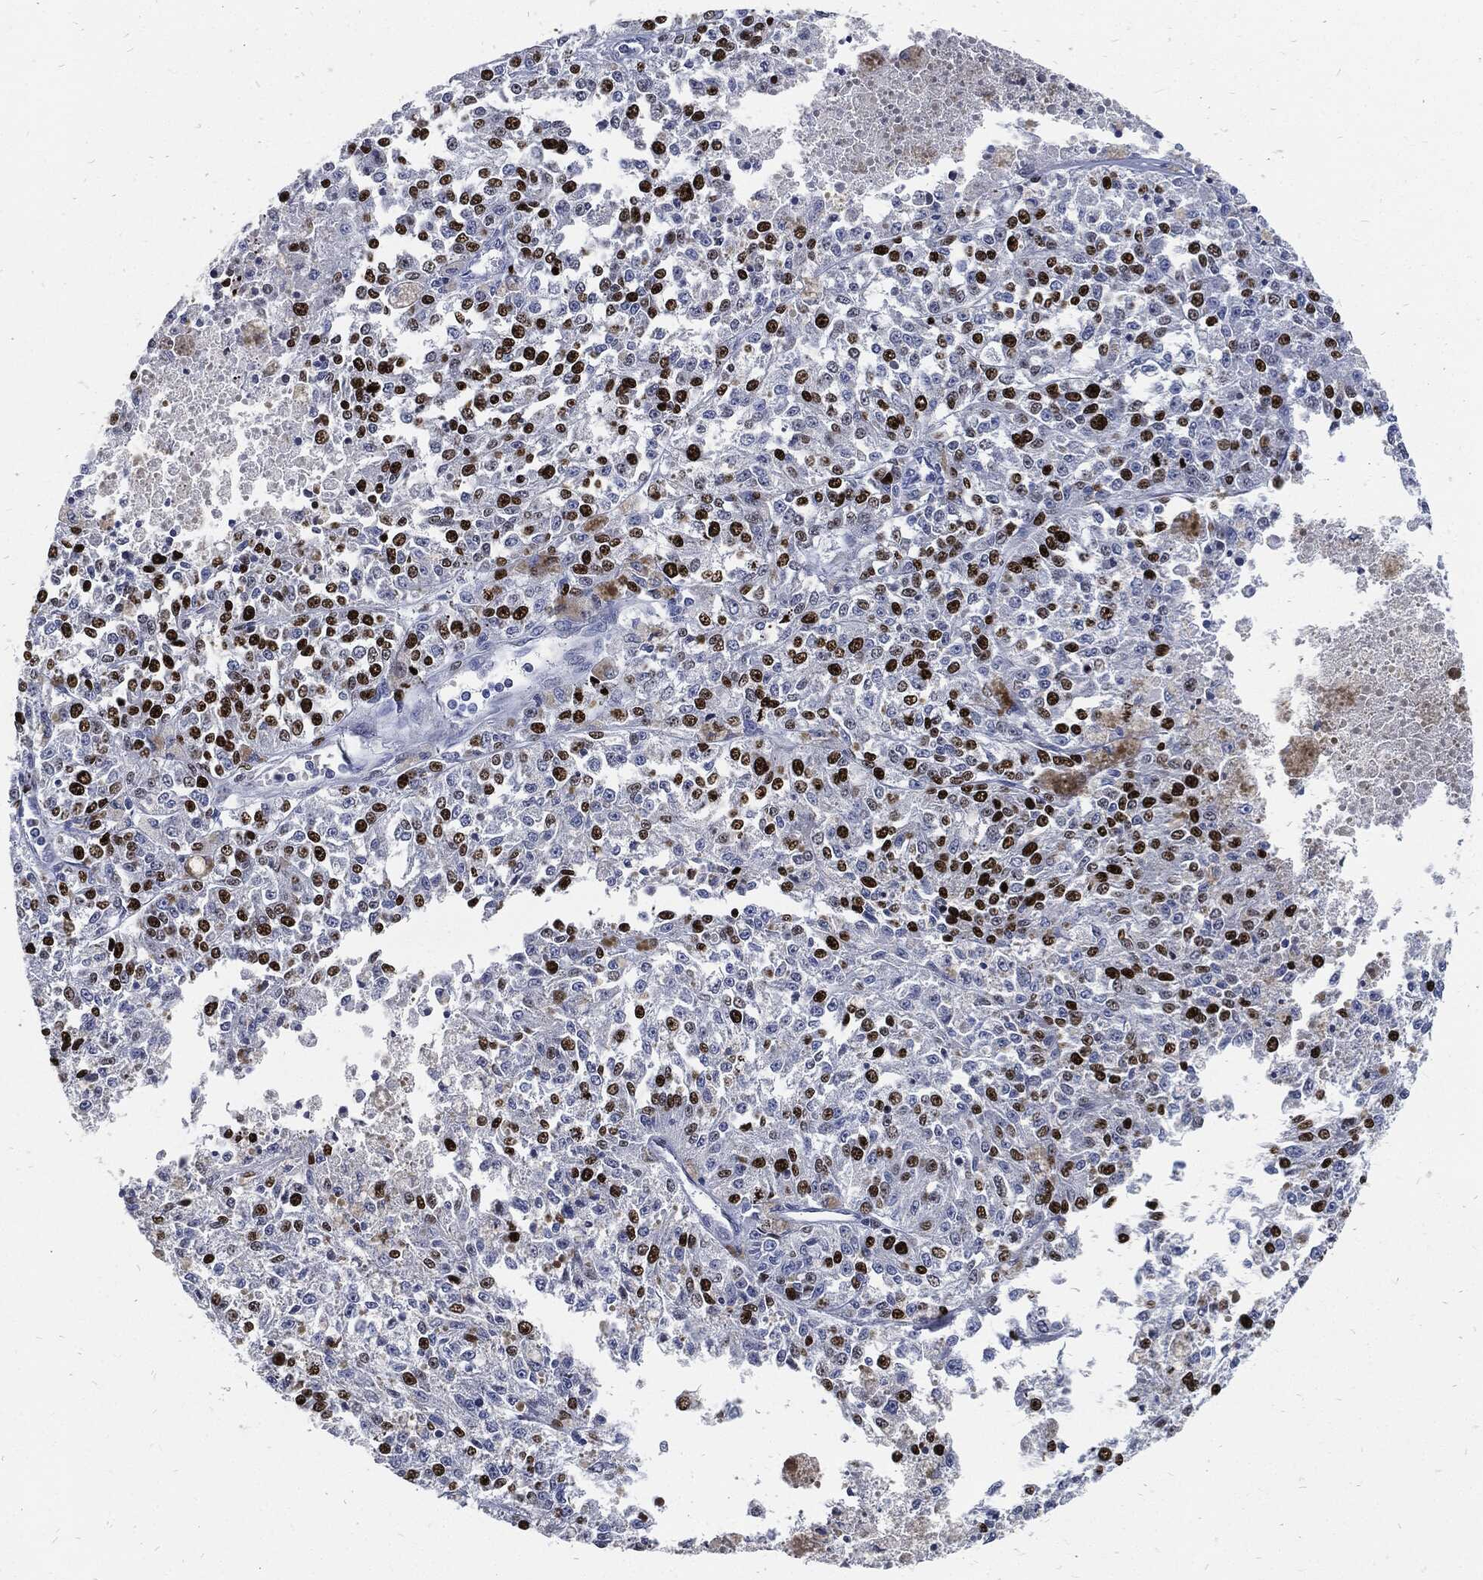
{"staining": {"intensity": "strong", "quantity": "25%-75%", "location": "nuclear"}, "tissue": "melanoma", "cell_type": "Tumor cells", "image_type": "cancer", "snomed": [{"axis": "morphology", "description": "Malignant melanoma, Metastatic site"}, {"axis": "topography", "description": "Lymph node"}], "caption": "Malignant melanoma (metastatic site) stained with a protein marker shows strong staining in tumor cells.", "gene": "MKI67", "patient": {"sex": "female", "age": 64}}